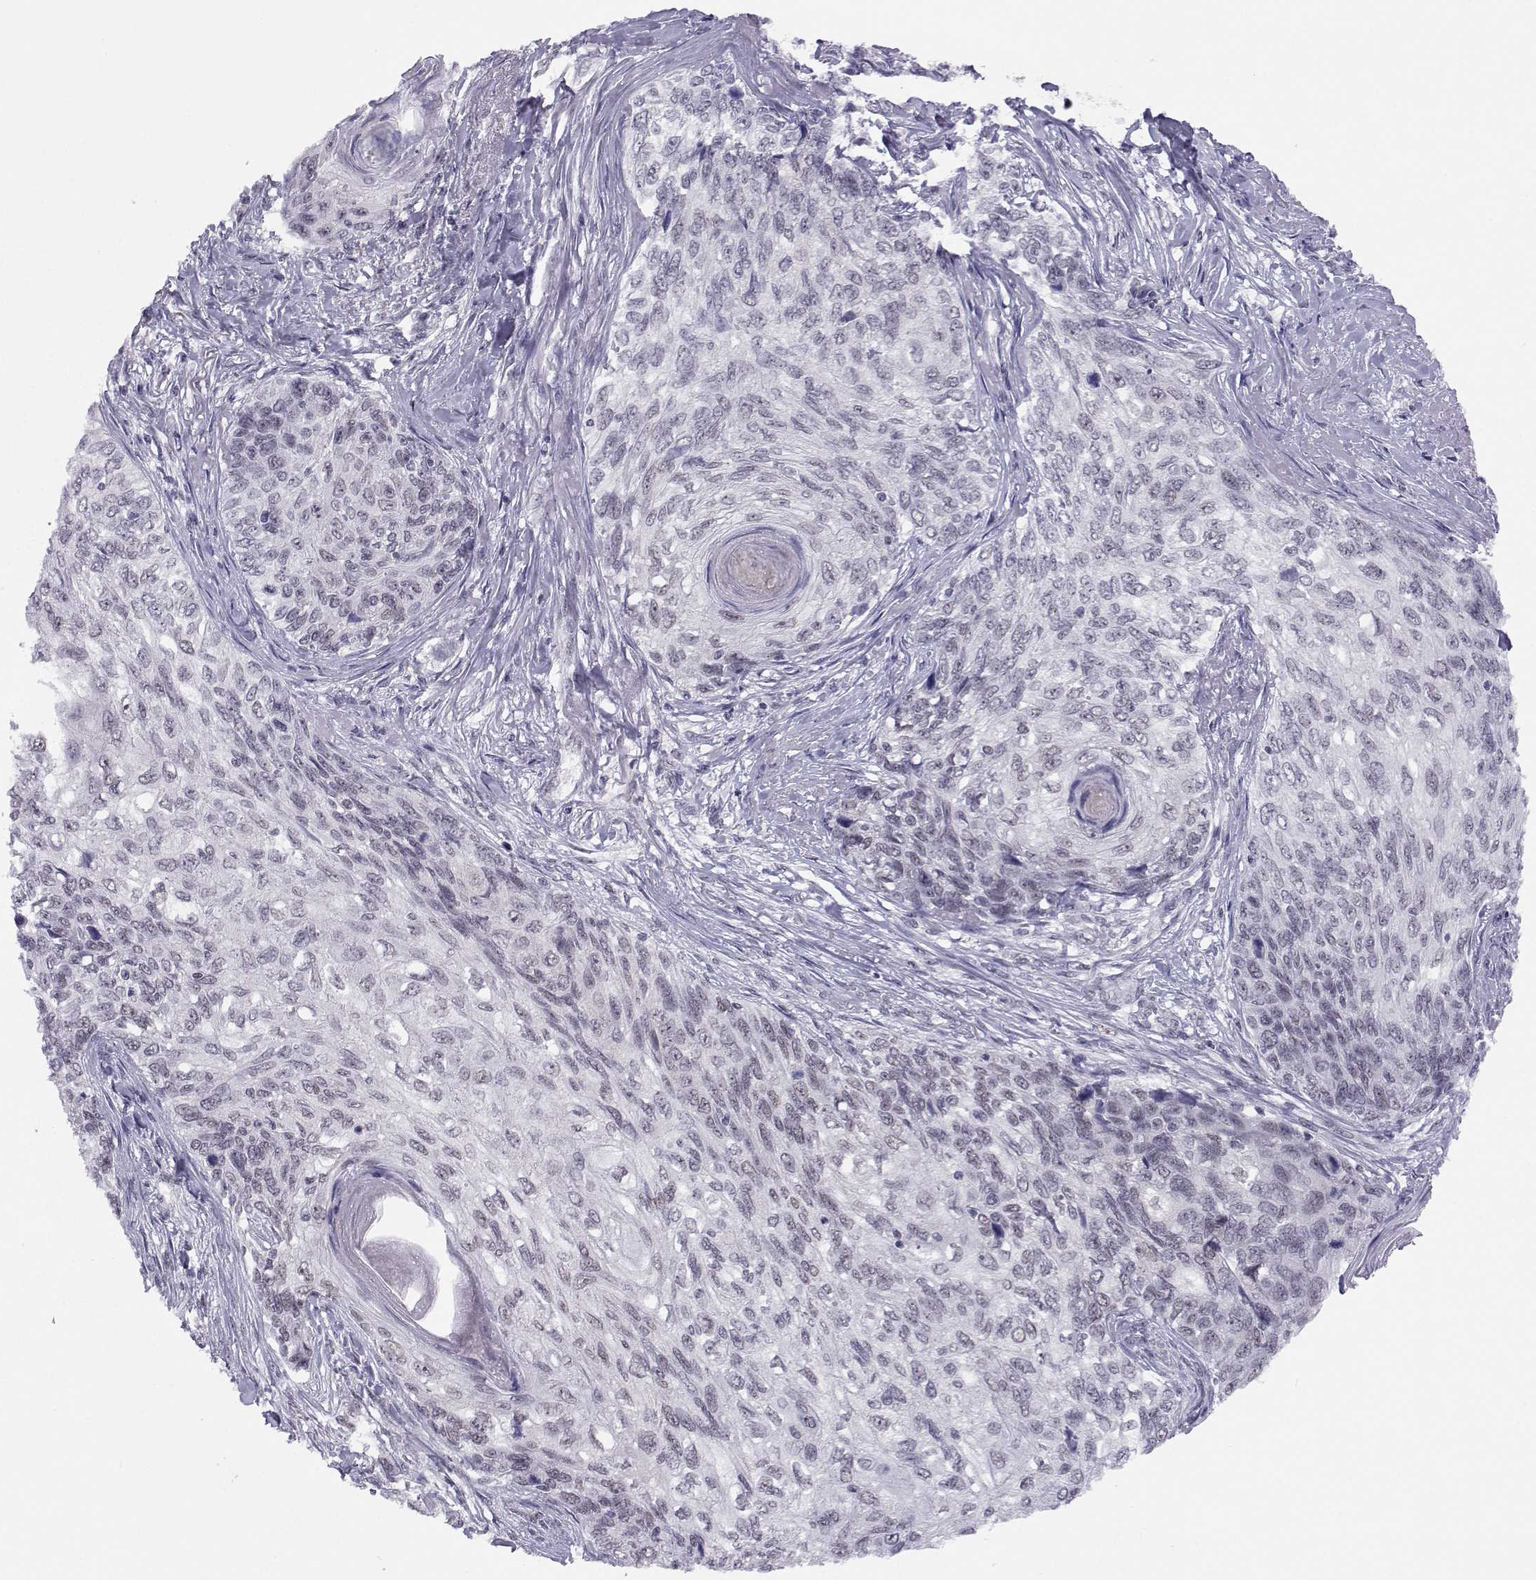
{"staining": {"intensity": "weak", "quantity": "25%-75%", "location": "nuclear"}, "tissue": "skin cancer", "cell_type": "Tumor cells", "image_type": "cancer", "snomed": [{"axis": "morphology", "description": "Squamous cell carcinoma, NOS"}, {"axis": "topography", "description": "Skin"}], "caption": "The micrograph demonstrates staining of squamous cell carcinoma (skin), revealing weak nuclear protein expression (brown color) within tumor cells.", "gene": "MED26", "patient": {"sex": "male", "age": 92}}